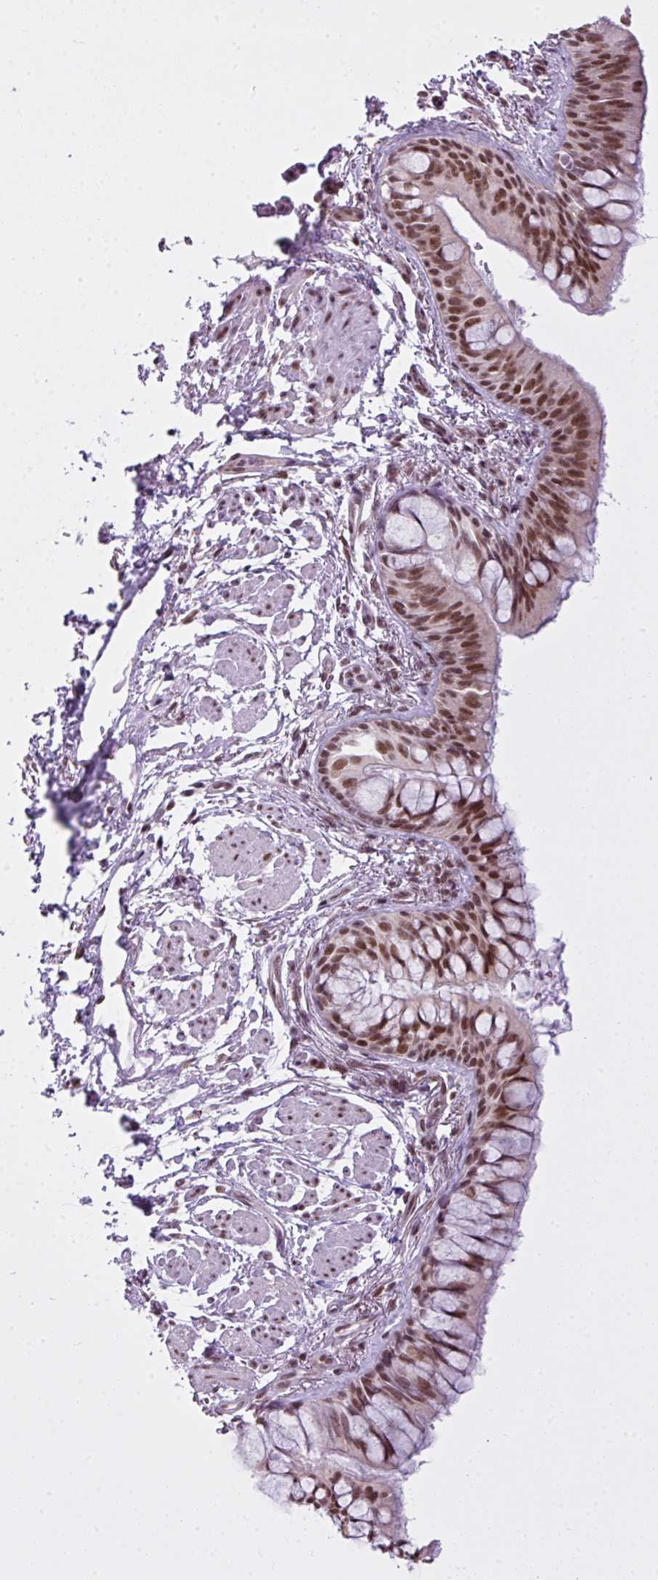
{"staining": {"intensity": "strong", "quantity": ">75%", "location": "nuclear"}, "tissue": "bronchus", "cell_type": "Respiratory epithelial cells", "image_type": "normal", "snomed": [{"axis": "morphology", "description": "Normal tissue, NOS"}, {"axis": "topography", "description": "Bronchus"}], "caption": "An immunohistochemistry histopathology image of benign tissue is shown. Protein staining in brown shows strong nuclear positivity in bronchus within respiratory epithelial cells. (Brightfield microscopy of DAB IHC at high magnification).", "gene": "ARL6IP4", "patient": {"sex": "male", "age": 70}}